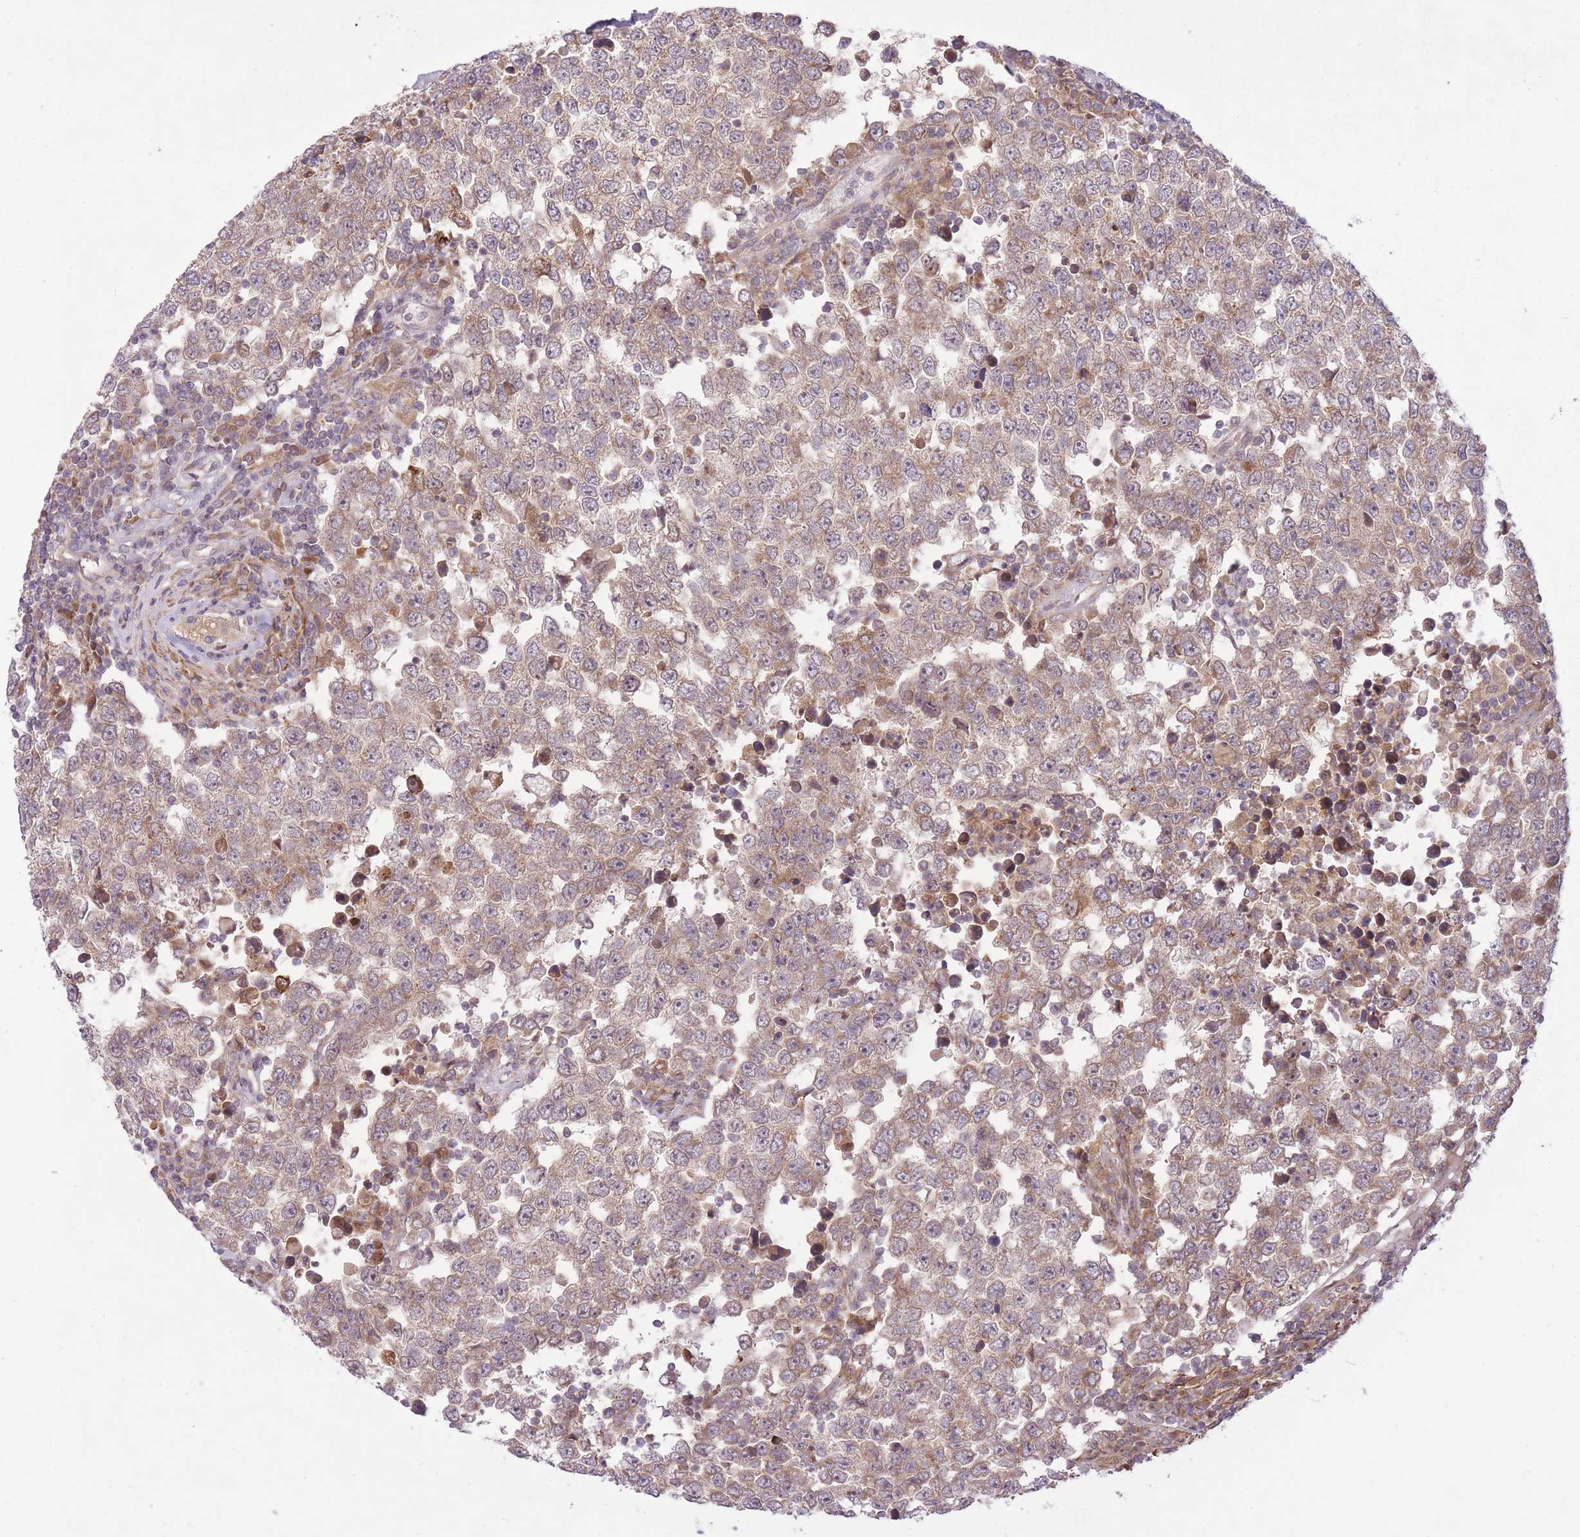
{"staining": {"intensity": "weak", "quantity": ">75%", "location": "cytoplasmic/membranous"}, "tissue": "testis cancer", "cell_type": "Tumor cells", "image_type": "cancer", "snomed": [{"axis": "morphology", "description": "Seminoma, NOS"}, {"axis": "morphology", "description": "Carcinoma, Embryonal, NOS"}, {"axis": "topography", "description": "Testis"}], "caption": "Weak cytoplasmic/membranous expression for a protein is appreciated in about >75% of tumor cells of testis cancer (embryonal carcinoma) using IHC.", "gene": "ZNF391", "patient": {"sex": "male", "age": 28}}